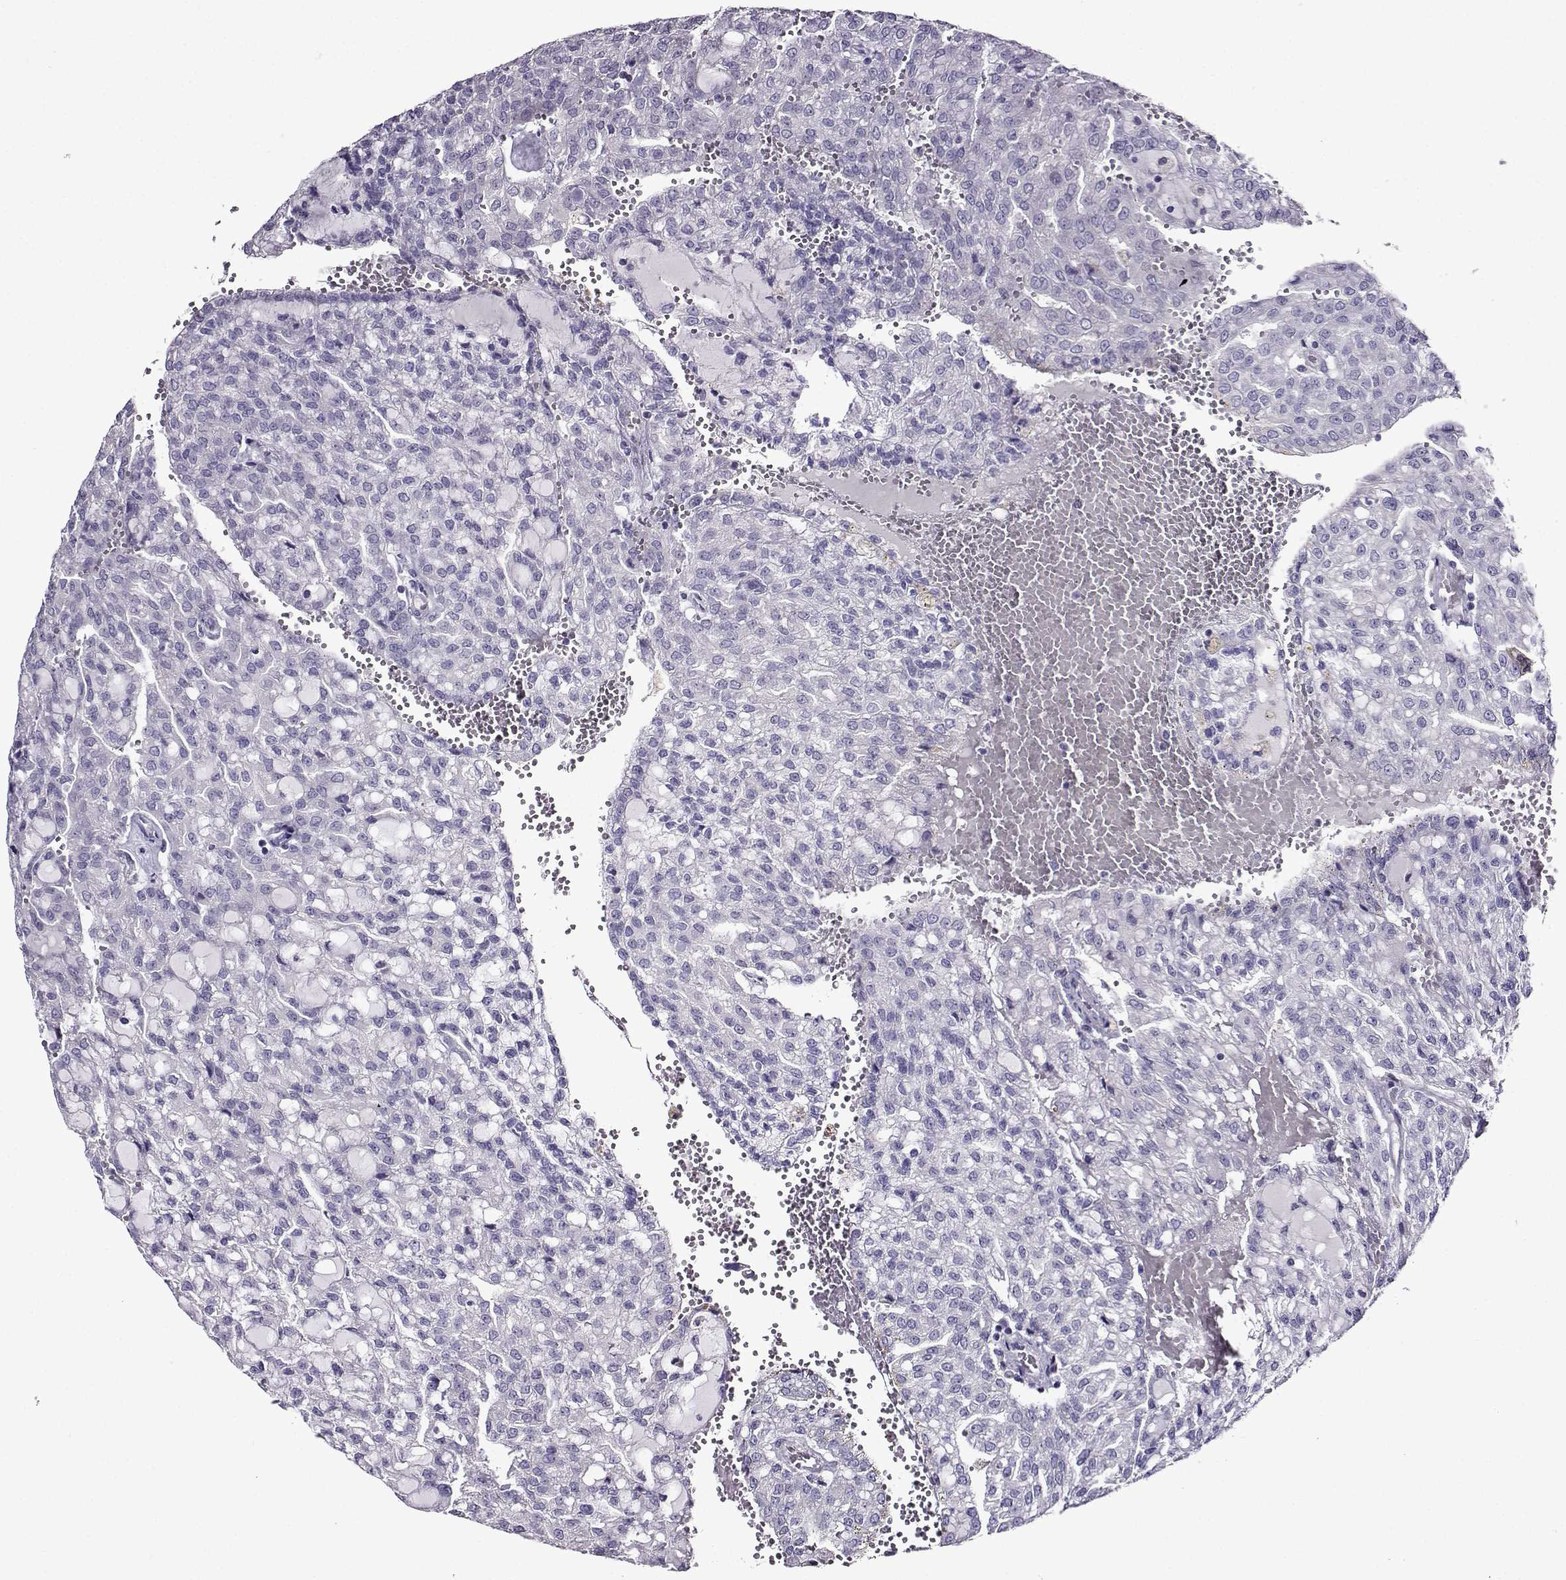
{"staining": {"intensity": "negative", "quantity": "none", "location": "none"}, "tissue": "renal cancer", "cell_type": "Tumor cells", "image_type": "cancer", "snomed": [{"axis": "morphology", "description": "Adenocarcinoma, NOS"}, {"axis": "topography", "description": "Kidney"}], "caption": "This is a micrograph of immunohistochemistry (IHC) staining of renal cancer, which shows no positivity in tumor cells. (DAB (3,3'-diaminobenzidine) immunohistochemistry (IHC) with hematoxylin counter stain).", "gene": "TMEM266", "patient": {"sex": "male", "age": 63}}